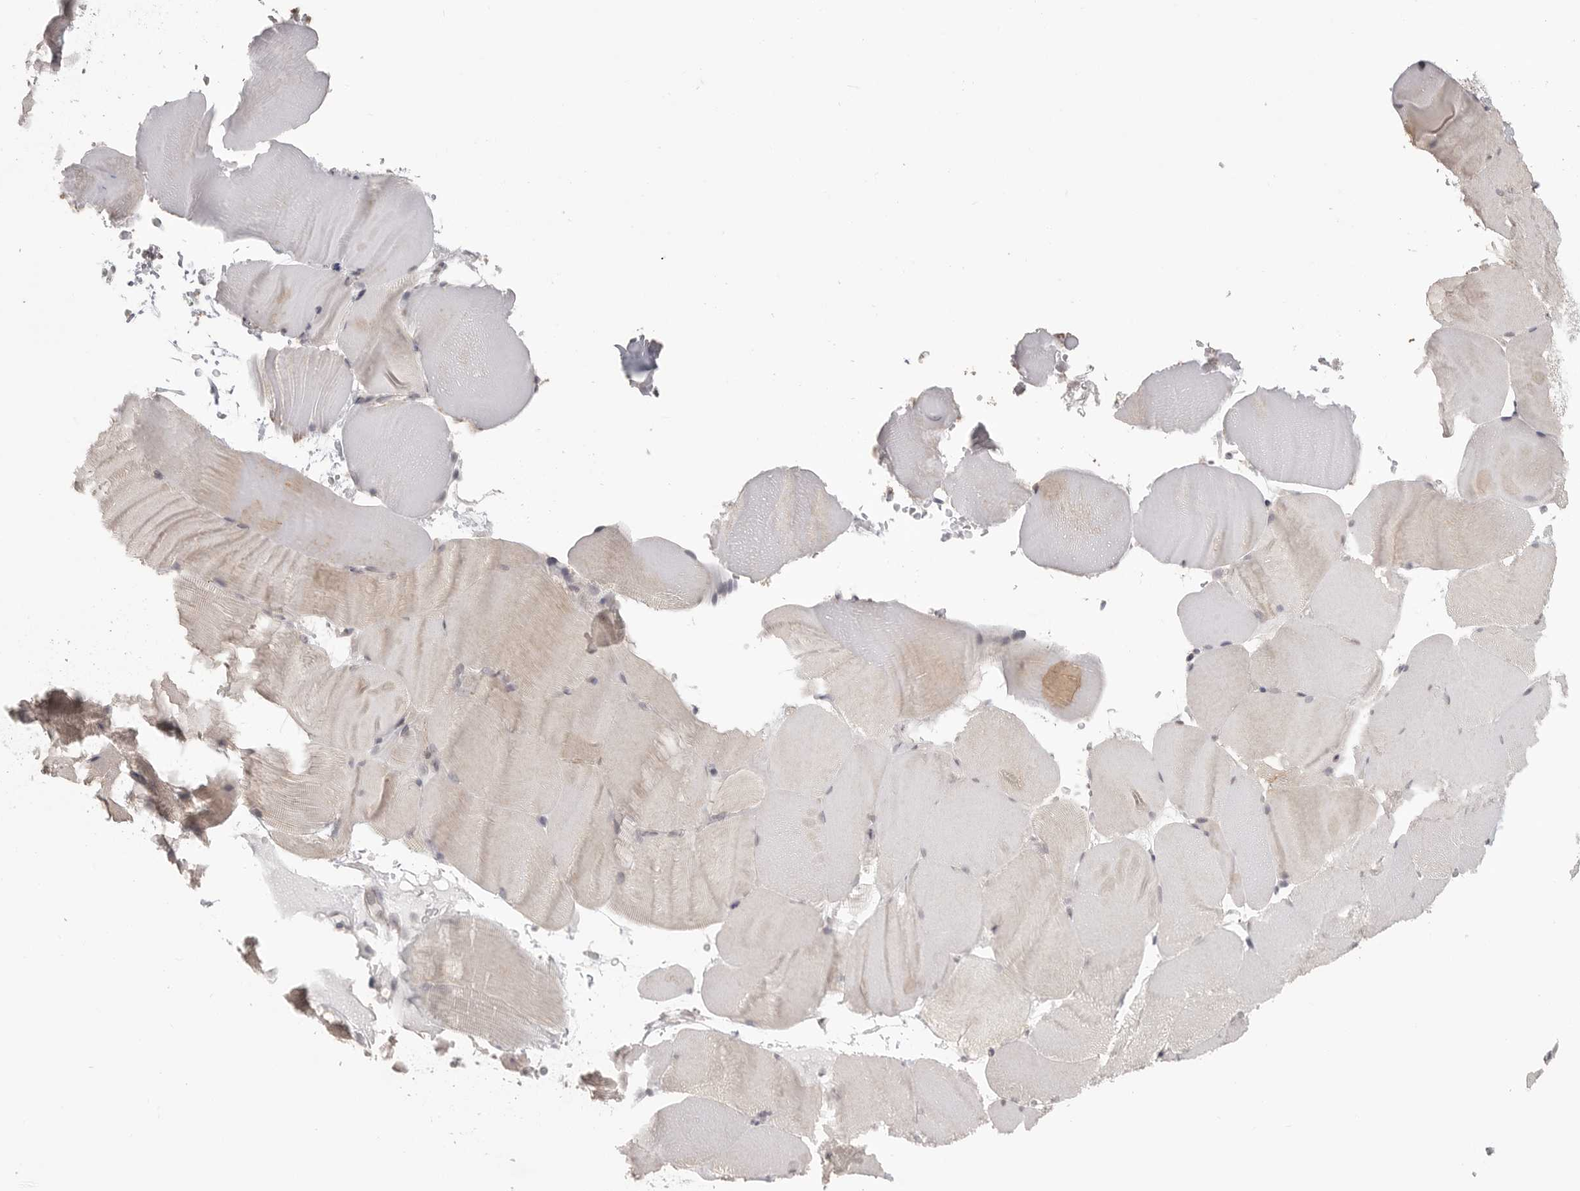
{"staining": {"intensity": "weak", "quantity": "<25%", "location": "cytoplasmic/membranous"}, "tissue": "skeletal muscle", "cell_type": "Myocytes", "image_type": "normal", "snomed": [{"axis": "morphology", "description": "Normal tissue, NOS"}, {"axis": "topography", "description": "Skeletal muscle"}, {"axis": "topography", "description": "Parathyroid gland"}], "caption": "There is no significant staining in myocytes of skeletal muscle. (DAB IHC visualized using brightfield microscopy, high magnification).", "gene": "SH3KBP1", "patient": {"sex": "female", "age": 37}}